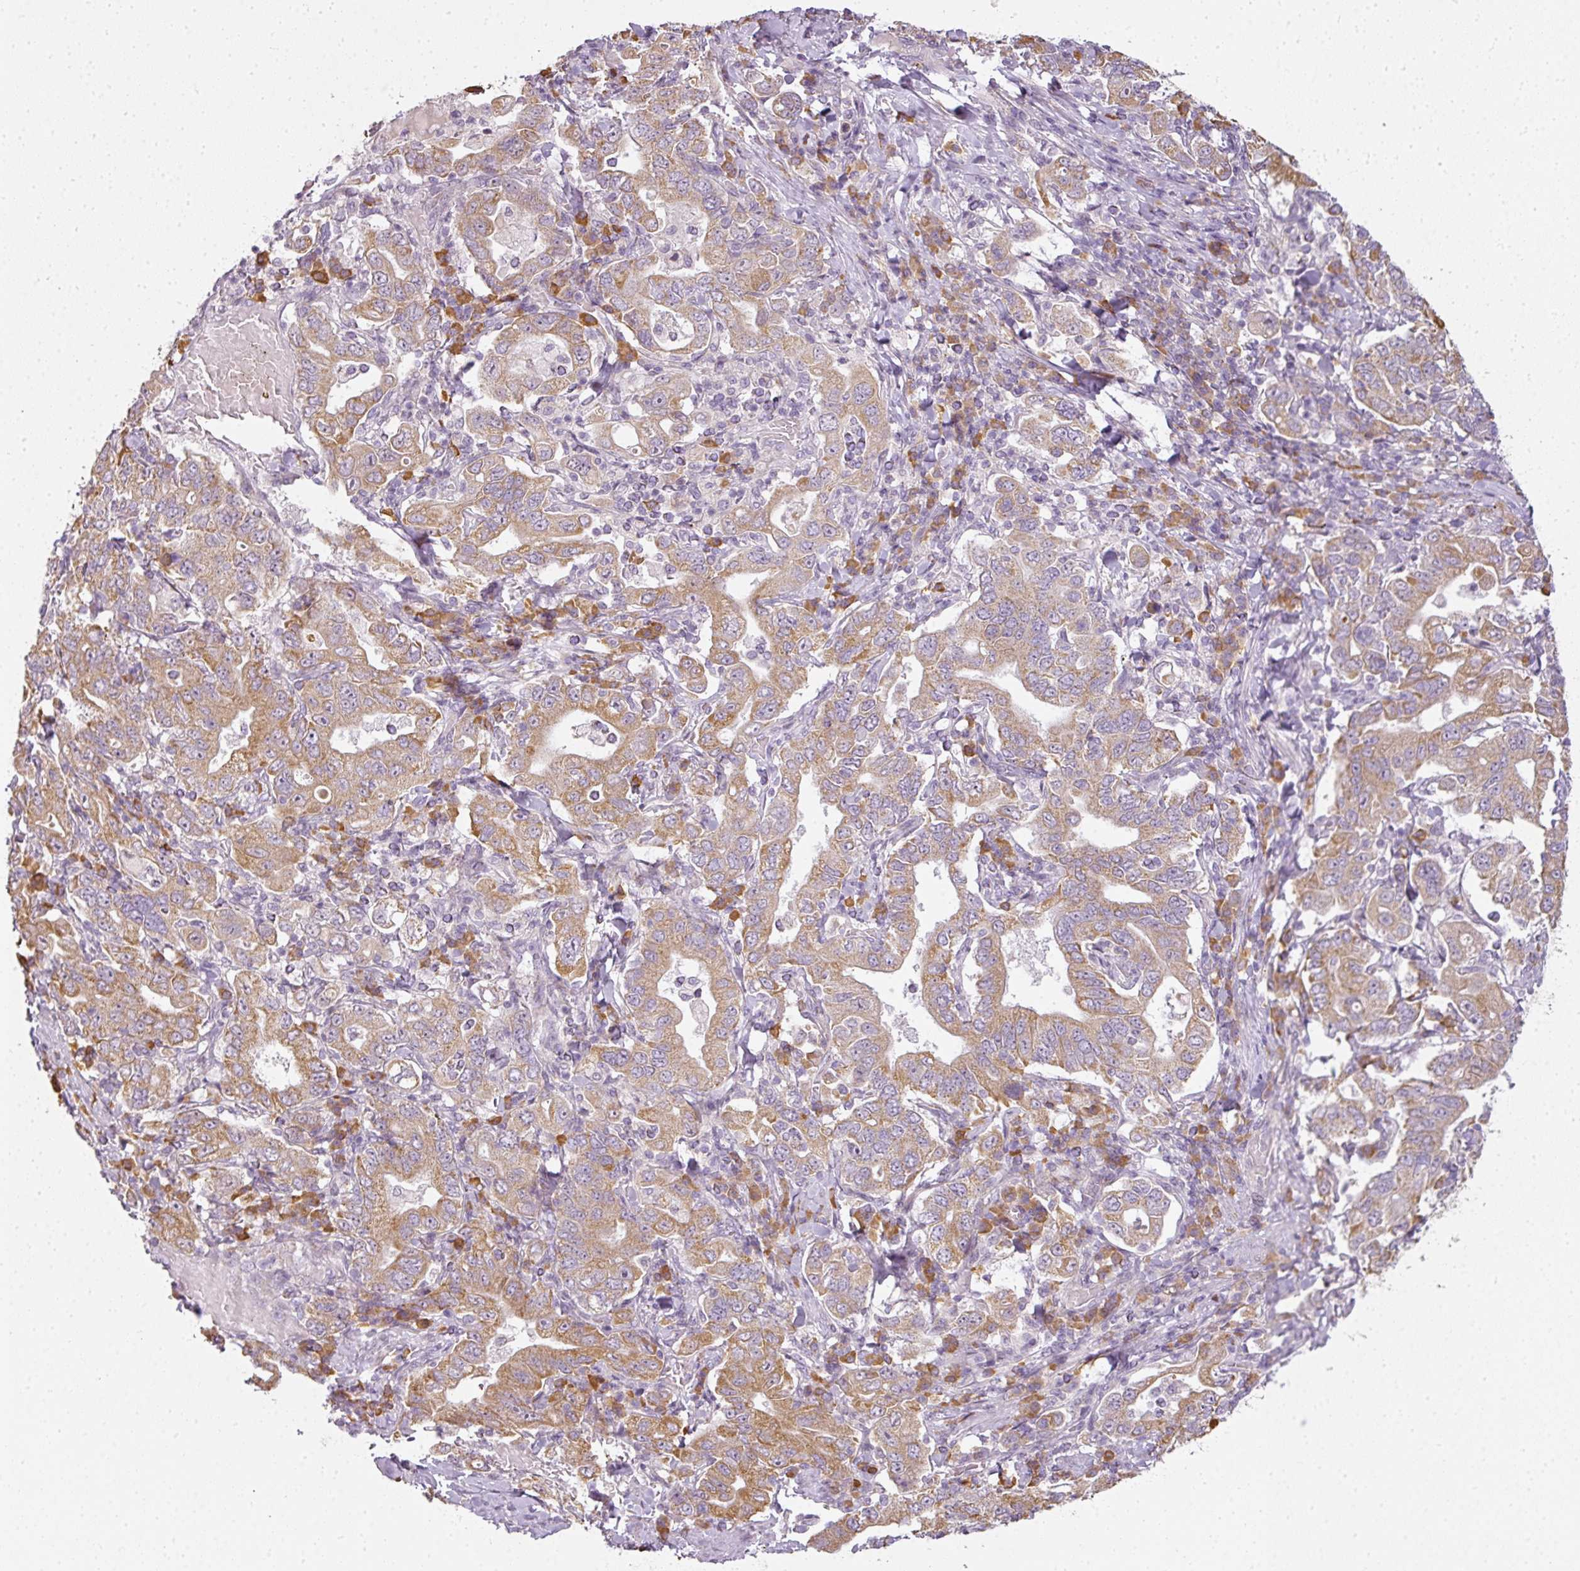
{"staining": {"intensity": "moderate", "quantity": ">75%", "location": "cytoplasmic/membranous"}, "tissue": "stomach cancer", "cell_type": "Tumor cells", "image_type": "cancer", "snomed": [{"axis": "morphology", "description": "Adenocarcinoma, NOS"}, {"axis": "topography", "description": "Stomach, upper"}, {"axis": "topography", "description": "Stomach"}], "caption": "Stomach adenocarcinoma was stained to show a protein in brown. There is medium levels of moderate cytoplasmic/membranous positivity in about >75% of tumor cells.", "gene": "LY75", "patient": {"sex": "male", "age": 62}}